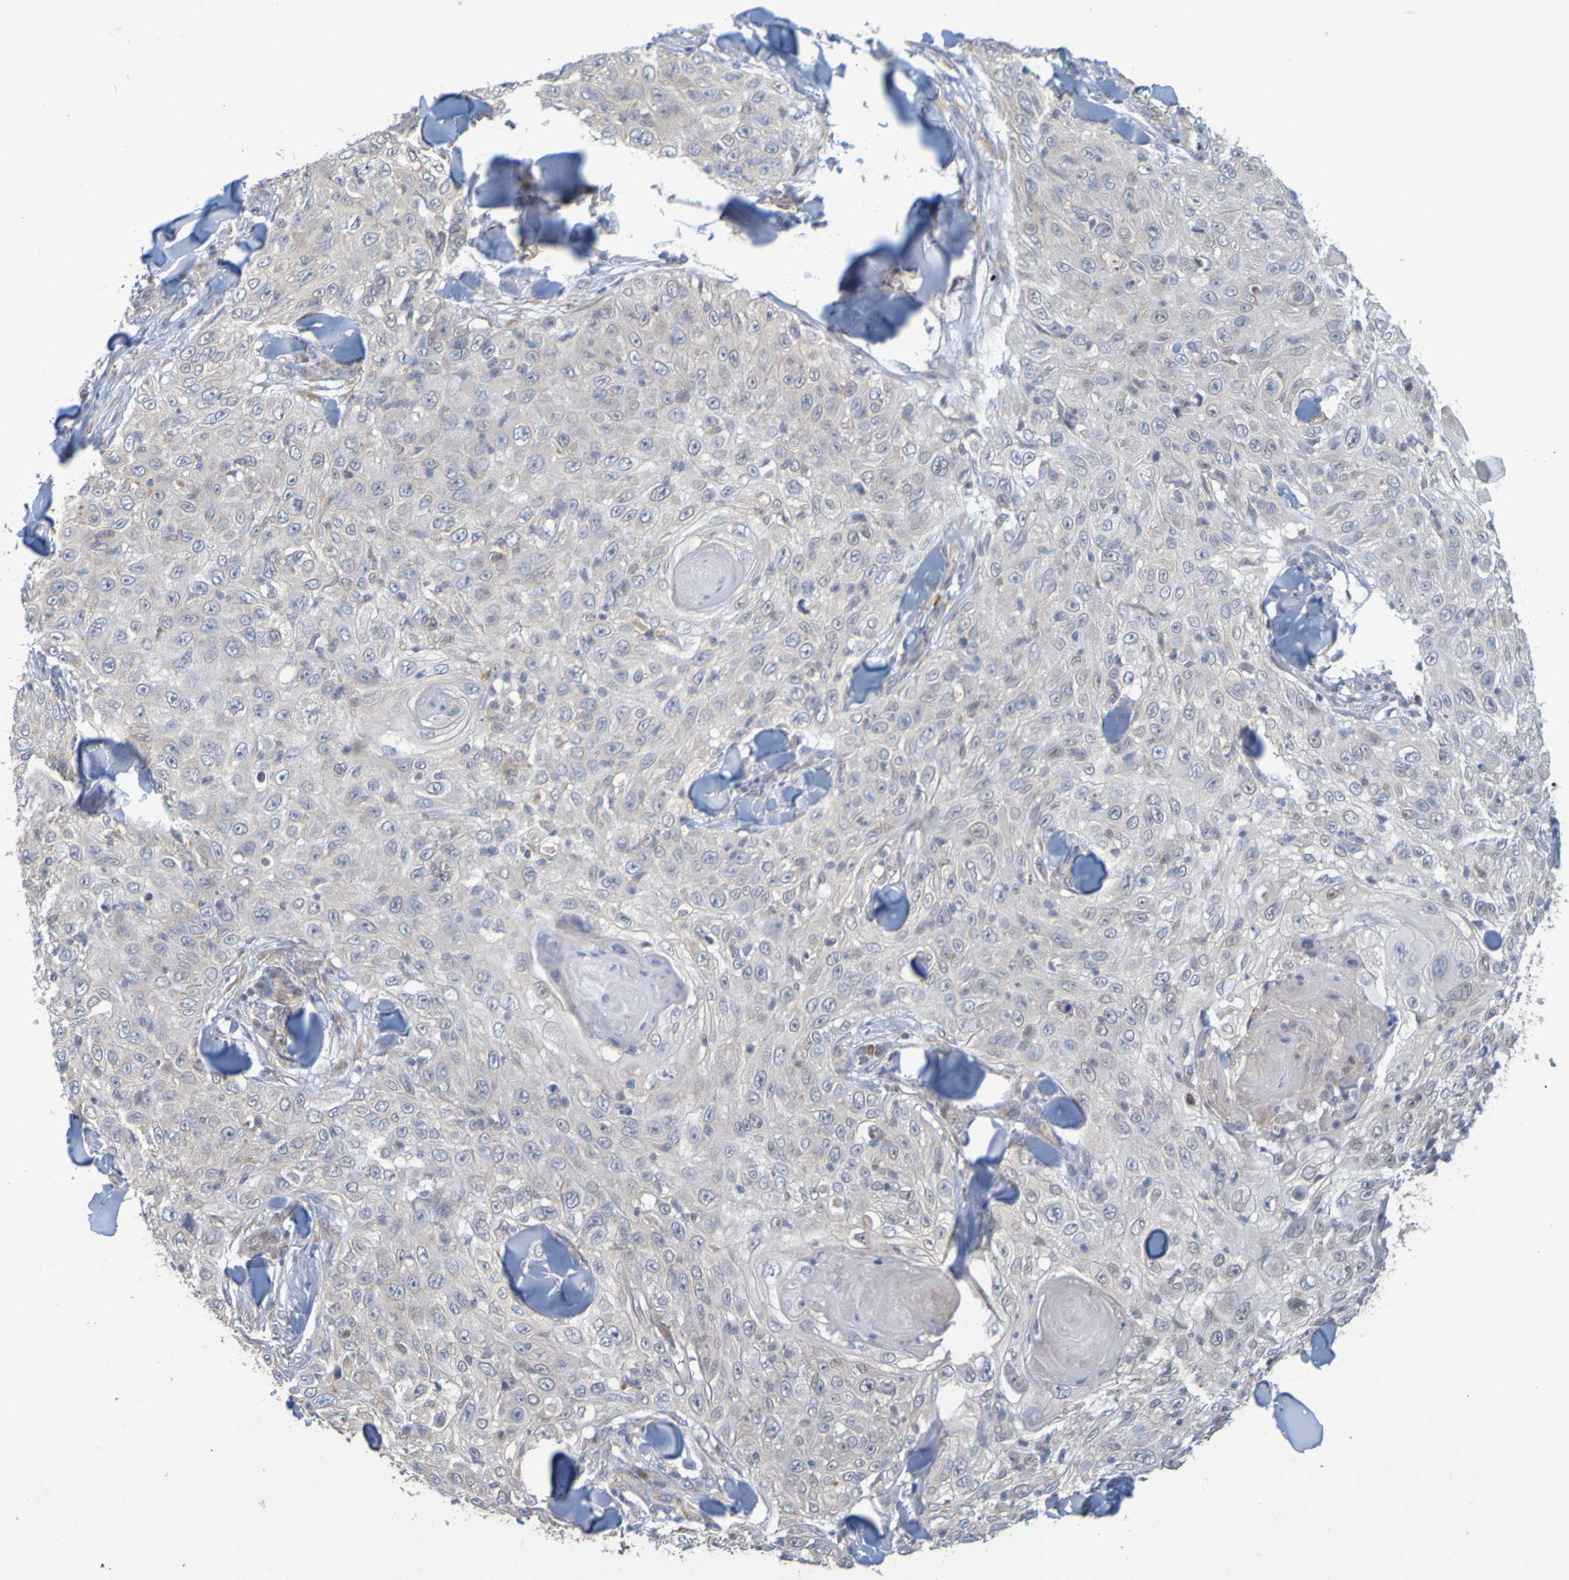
{"staining": {"intensity": "negative", "quantity": "none", "location": "none"}, "tissue": "skin cancer", "cell_type": "Tumor cells", "image_type": "cancer", "snomed": [{"axis": "morphology", "description": "Squamous cell carcinoma, NOS"}, {"axis": "topography", "description": "Skin"}], "caption": "Immunohistochemistry micrograph of neoplastic tissue: skin cancer (squamous cell carcinoma) stained with DAB exhibits no significant protein staining in tumor cells.", "gene": "MOGS", "patient": {"sex": "male", "age": 86}}